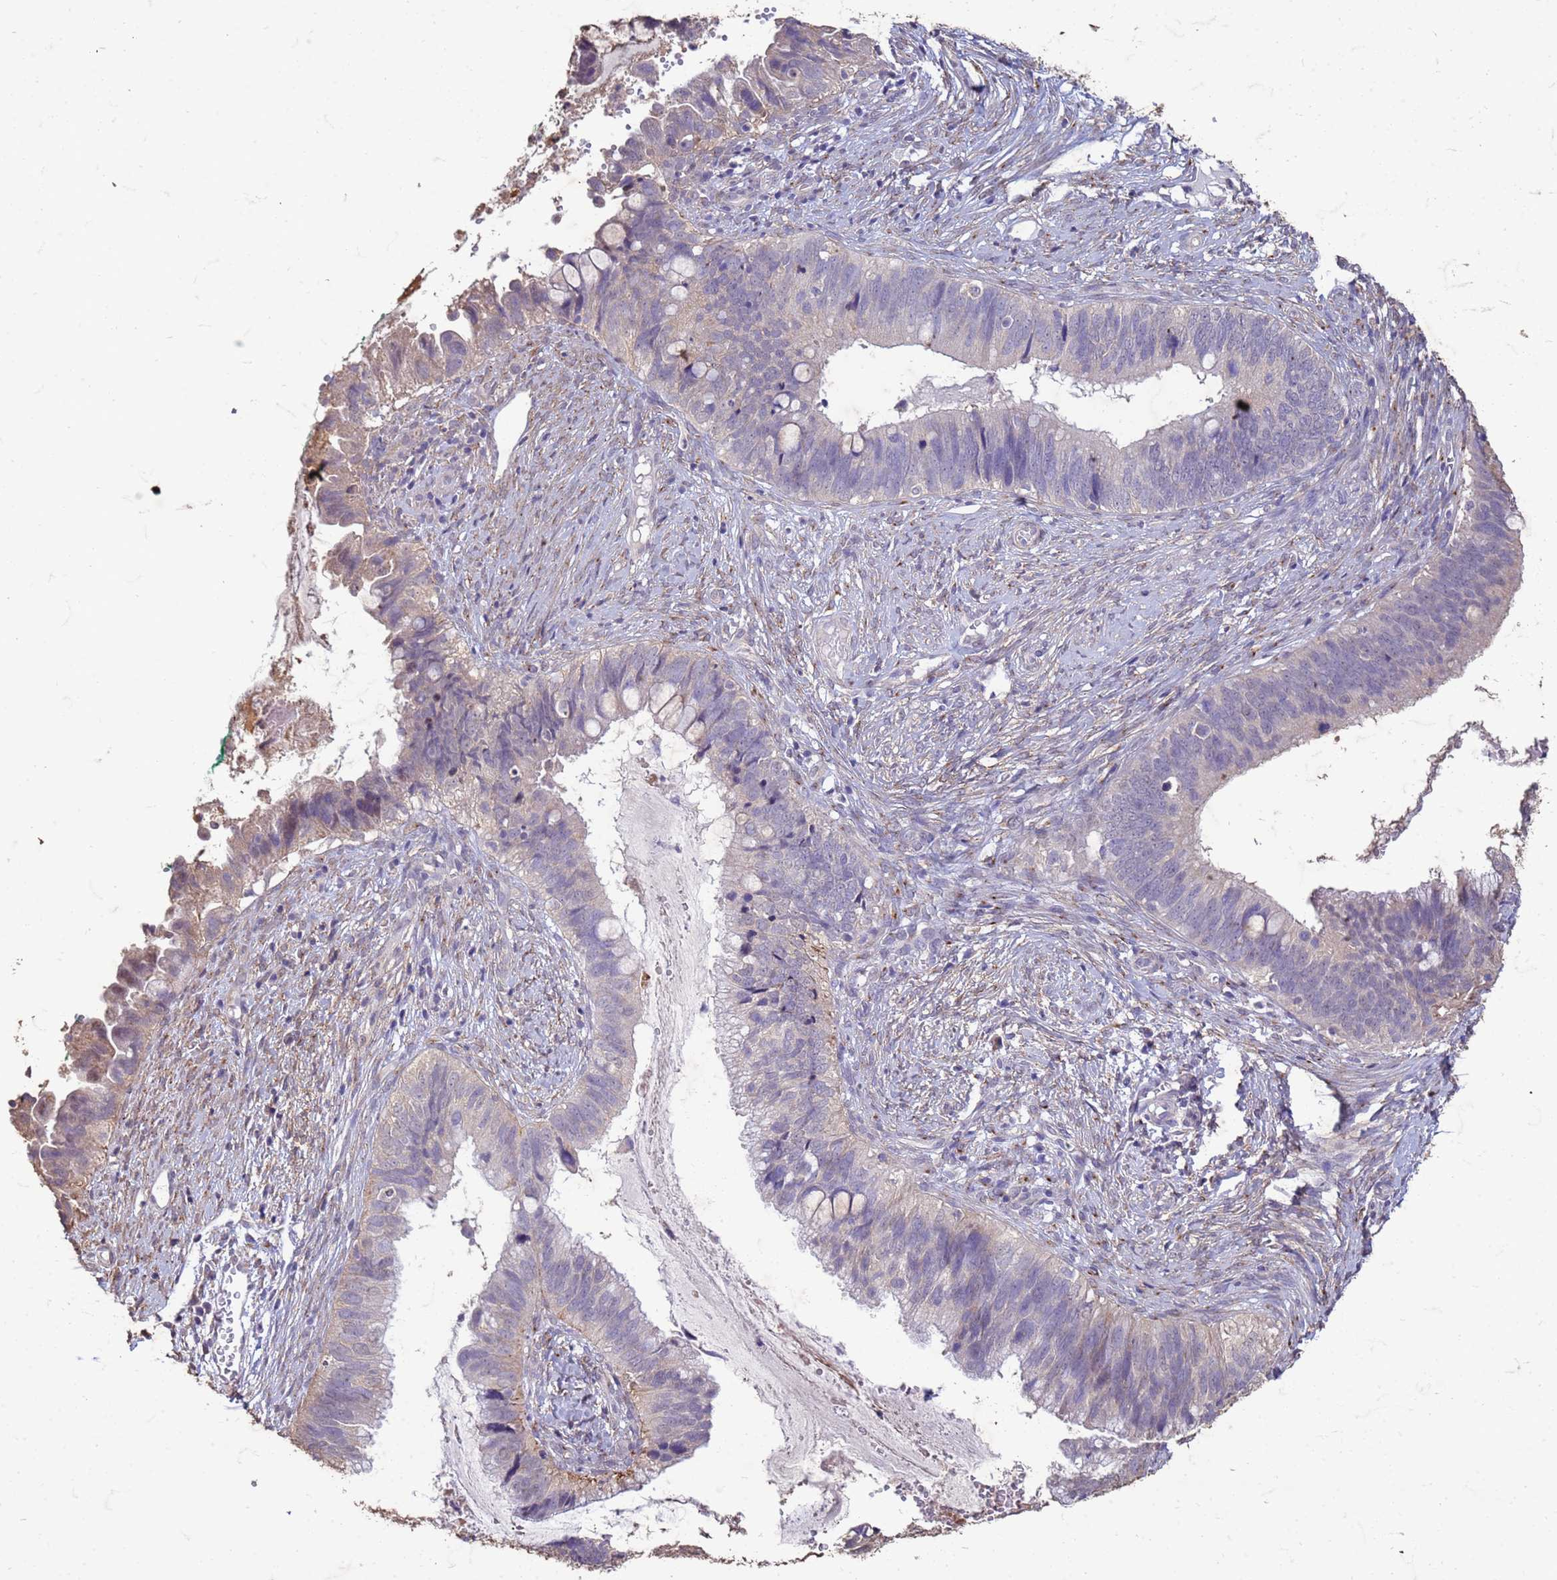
{"staining": {"intensity": "negative", "quantity": "none", "location": "none"}, "tissue": "cervical cancer", "cell_type": "Tumor cells", "image_type": "cancer", "snomed": [{"axis": "morphology", "description": "Adenocarcinoma, NOS"}, {"axis": "topography", "description": "Cervix"}], "caption": "An image of human adenocarcinoma (cervical) is negative for staining in tumor cells.", "gene": "SLC25A15", "patient": {"sex": "female", "age": 42}}